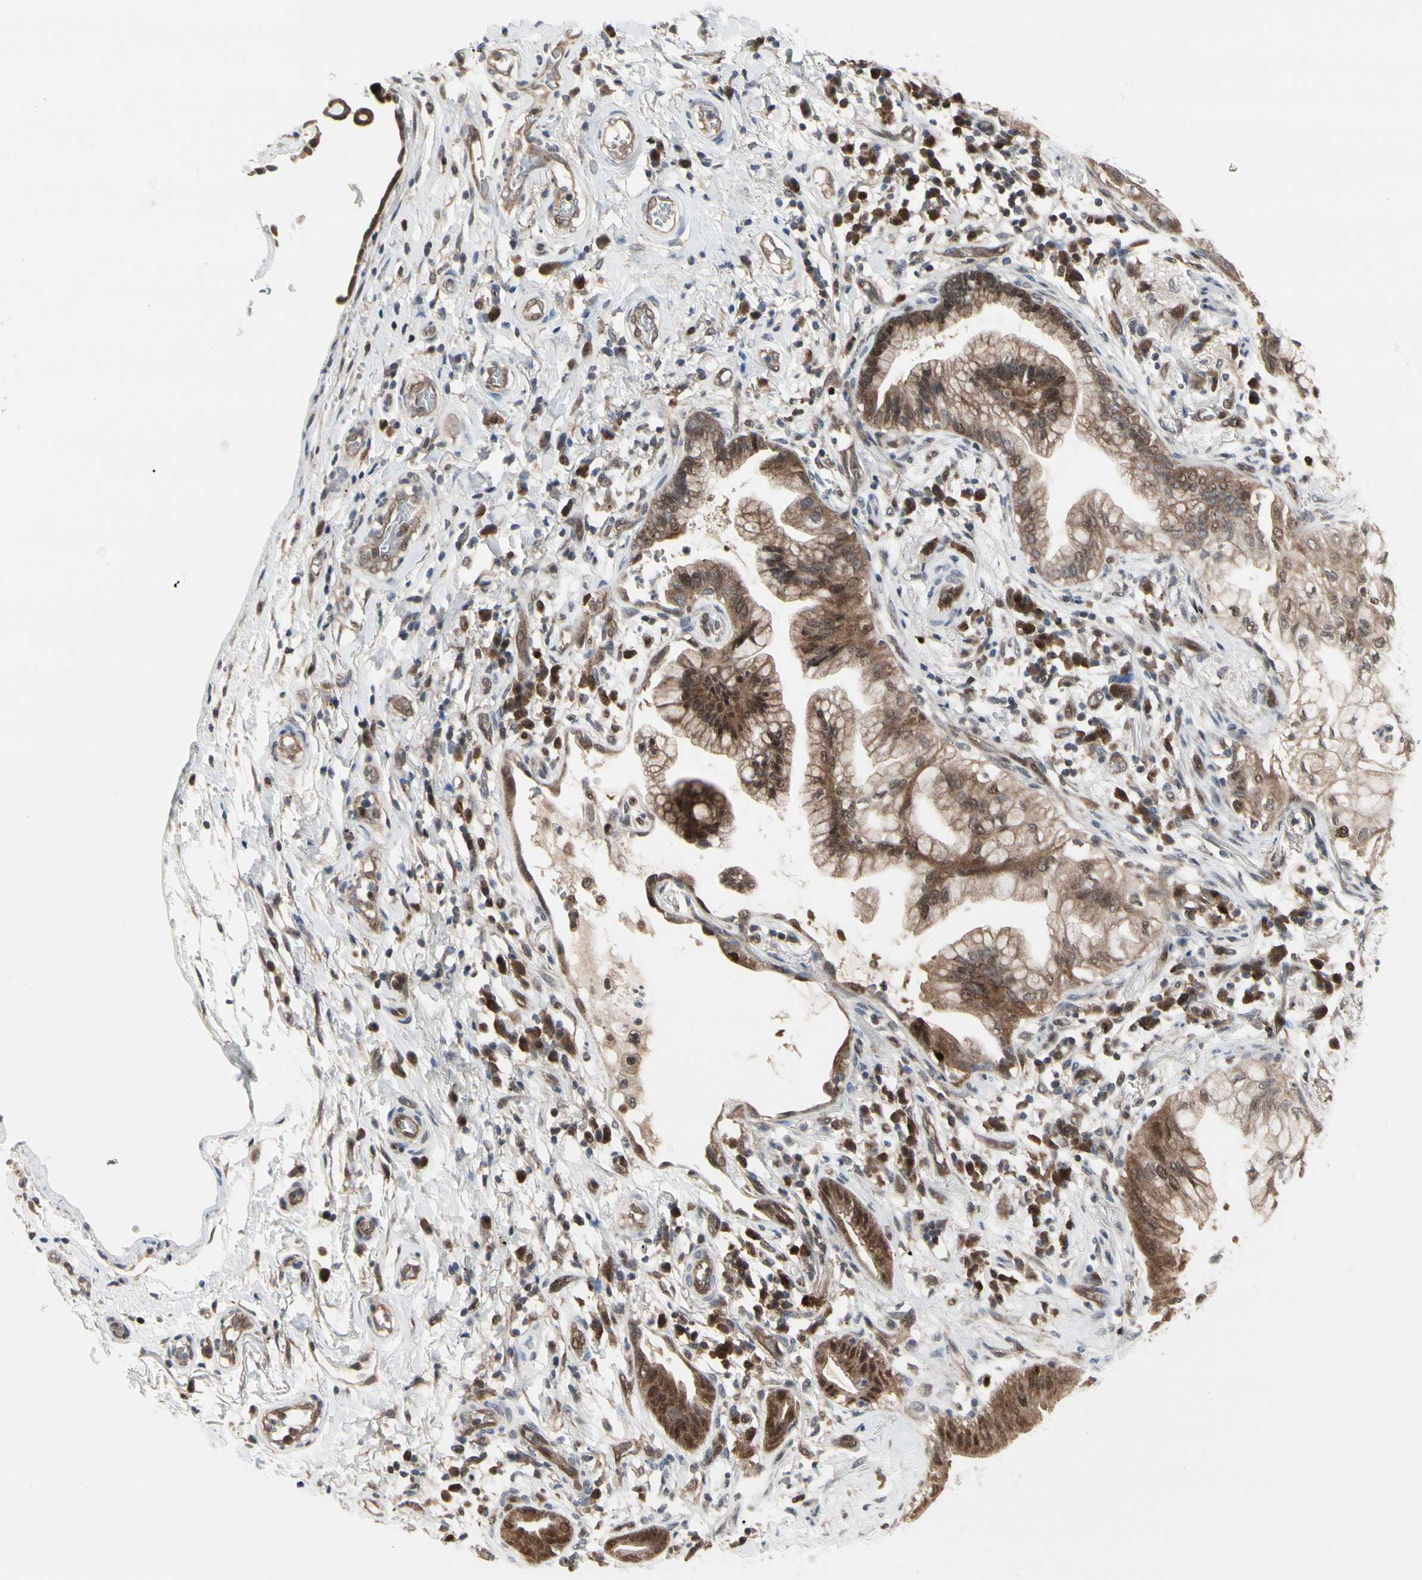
{"staining": {"intensity": "moderate", "quantity": ">75%", "location": "cytoplasmic/membranous,nuclear"}, "tissue": "lung cancer", "cell_type": "Tumor cells", "image_type": "cancer", "snomed": [{"axis": "morphology", "description": "Adenocarcinoma, NOS"}, {"axis": "topography", "description": "Lung"}], "caption": "A high-resolution histopathology image shows immunohistochemistry (IHC) staining of lung adenocarcinoma, which displays moderate cytoplasmic/membranous and nuclear positivity in approximately >75% of tumor cells.", "gene": "CDK5", "patient": {"sex": "female", "age": 70}}